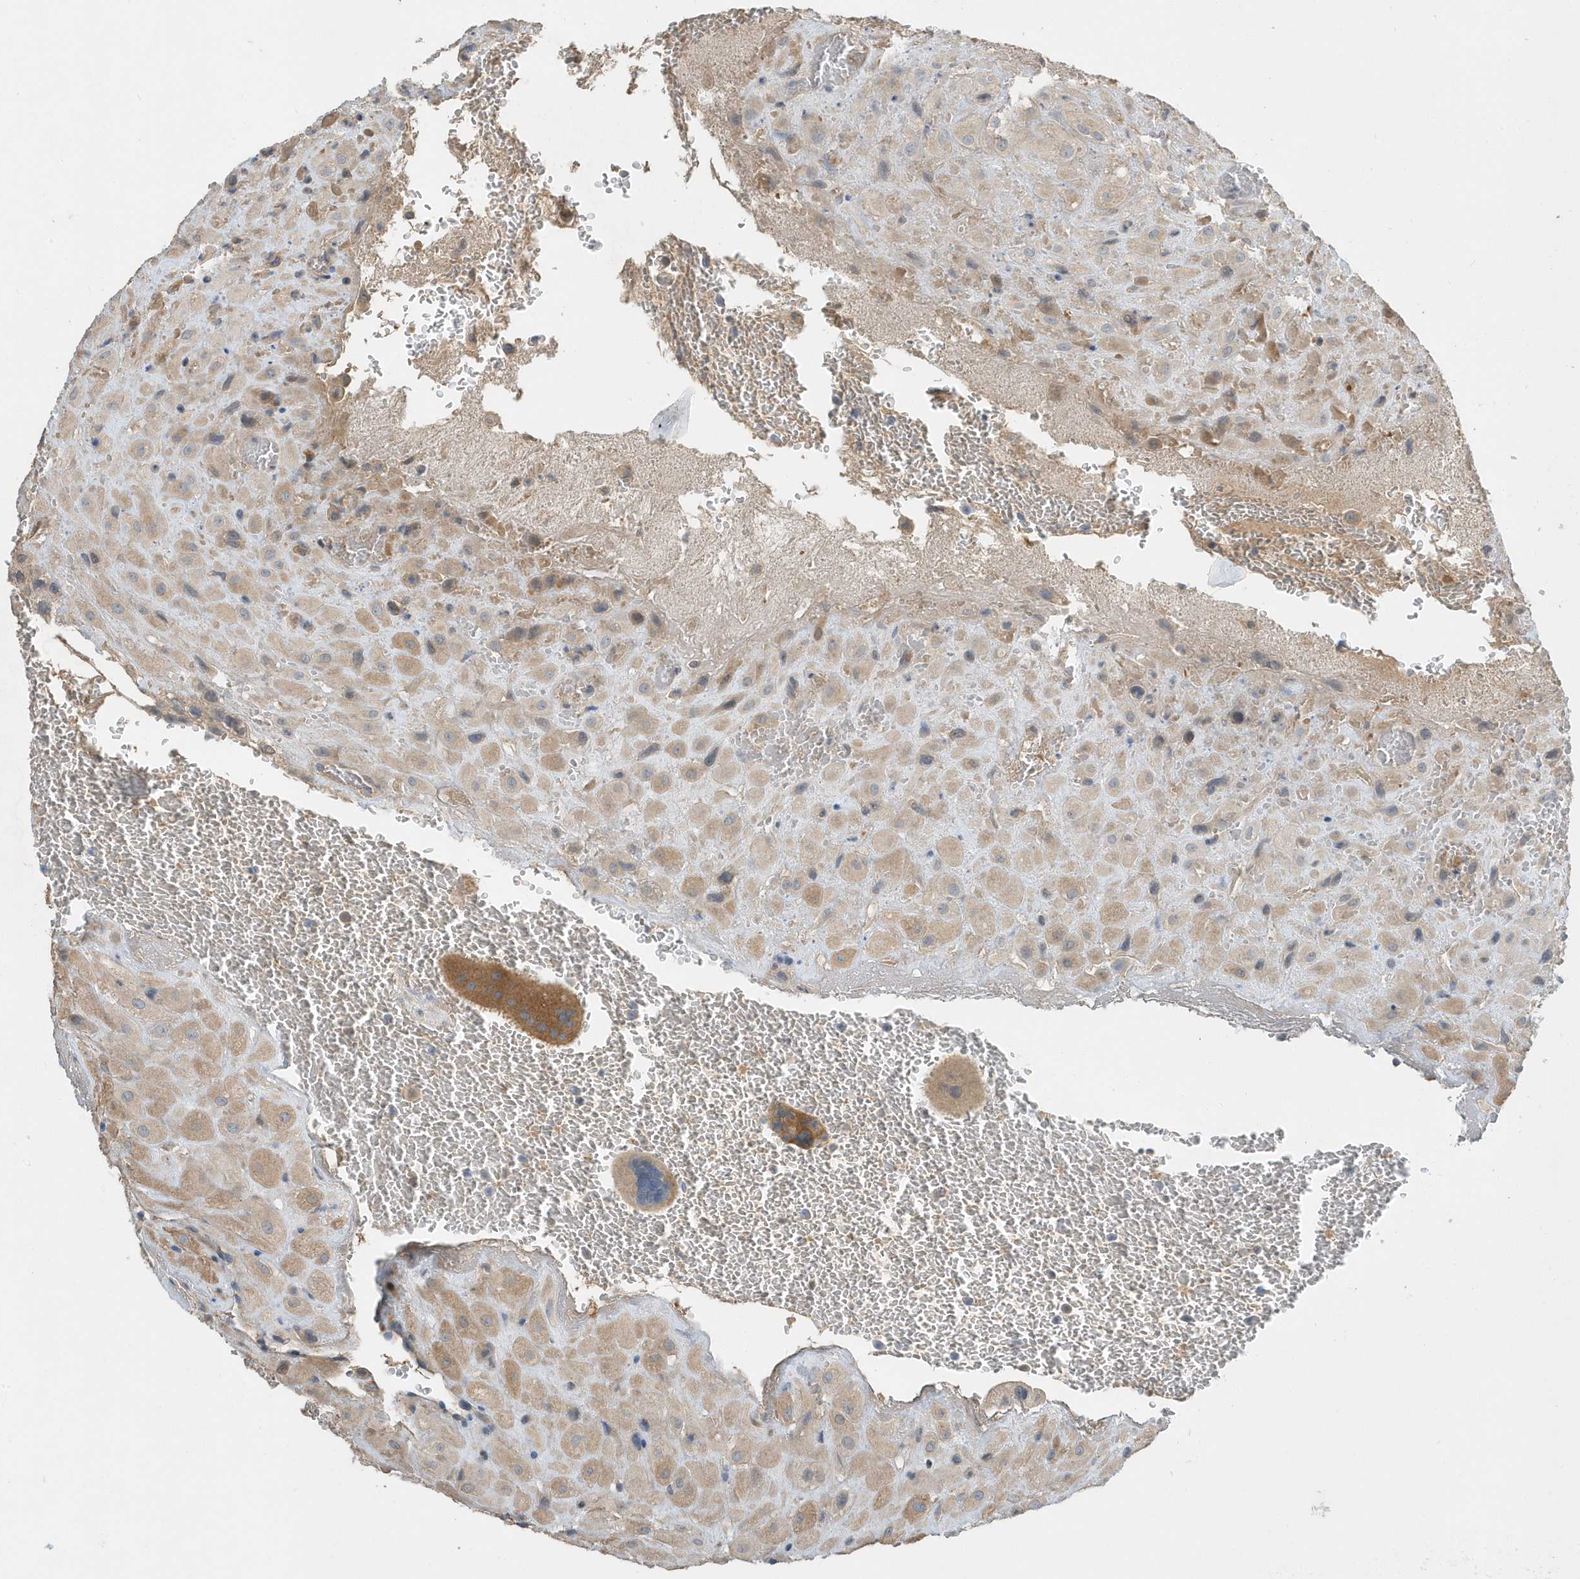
{"staining": {"intensity": "moderate", "quantity": ">75%", "location": "cytoplasmic/membranous"}, "tissue": "placenta", "cell_type": "Decidual cells", "image_type": "normal", "snomed": [{"axis": "morphology", "description": "Normal tissue, NOS"}, {"axis": "topography", "description": "Placenta"}], "caption": "Protein positivity by immunohistochemistry displays moderate cytoplasmic/membranous positivity in approximately >75% of decidual cells in benign placenta. (DAB IHC with brightfield microscopy, high magnification).", "gene": "USP53", "patient": {"sex": "female", "age": 35}}